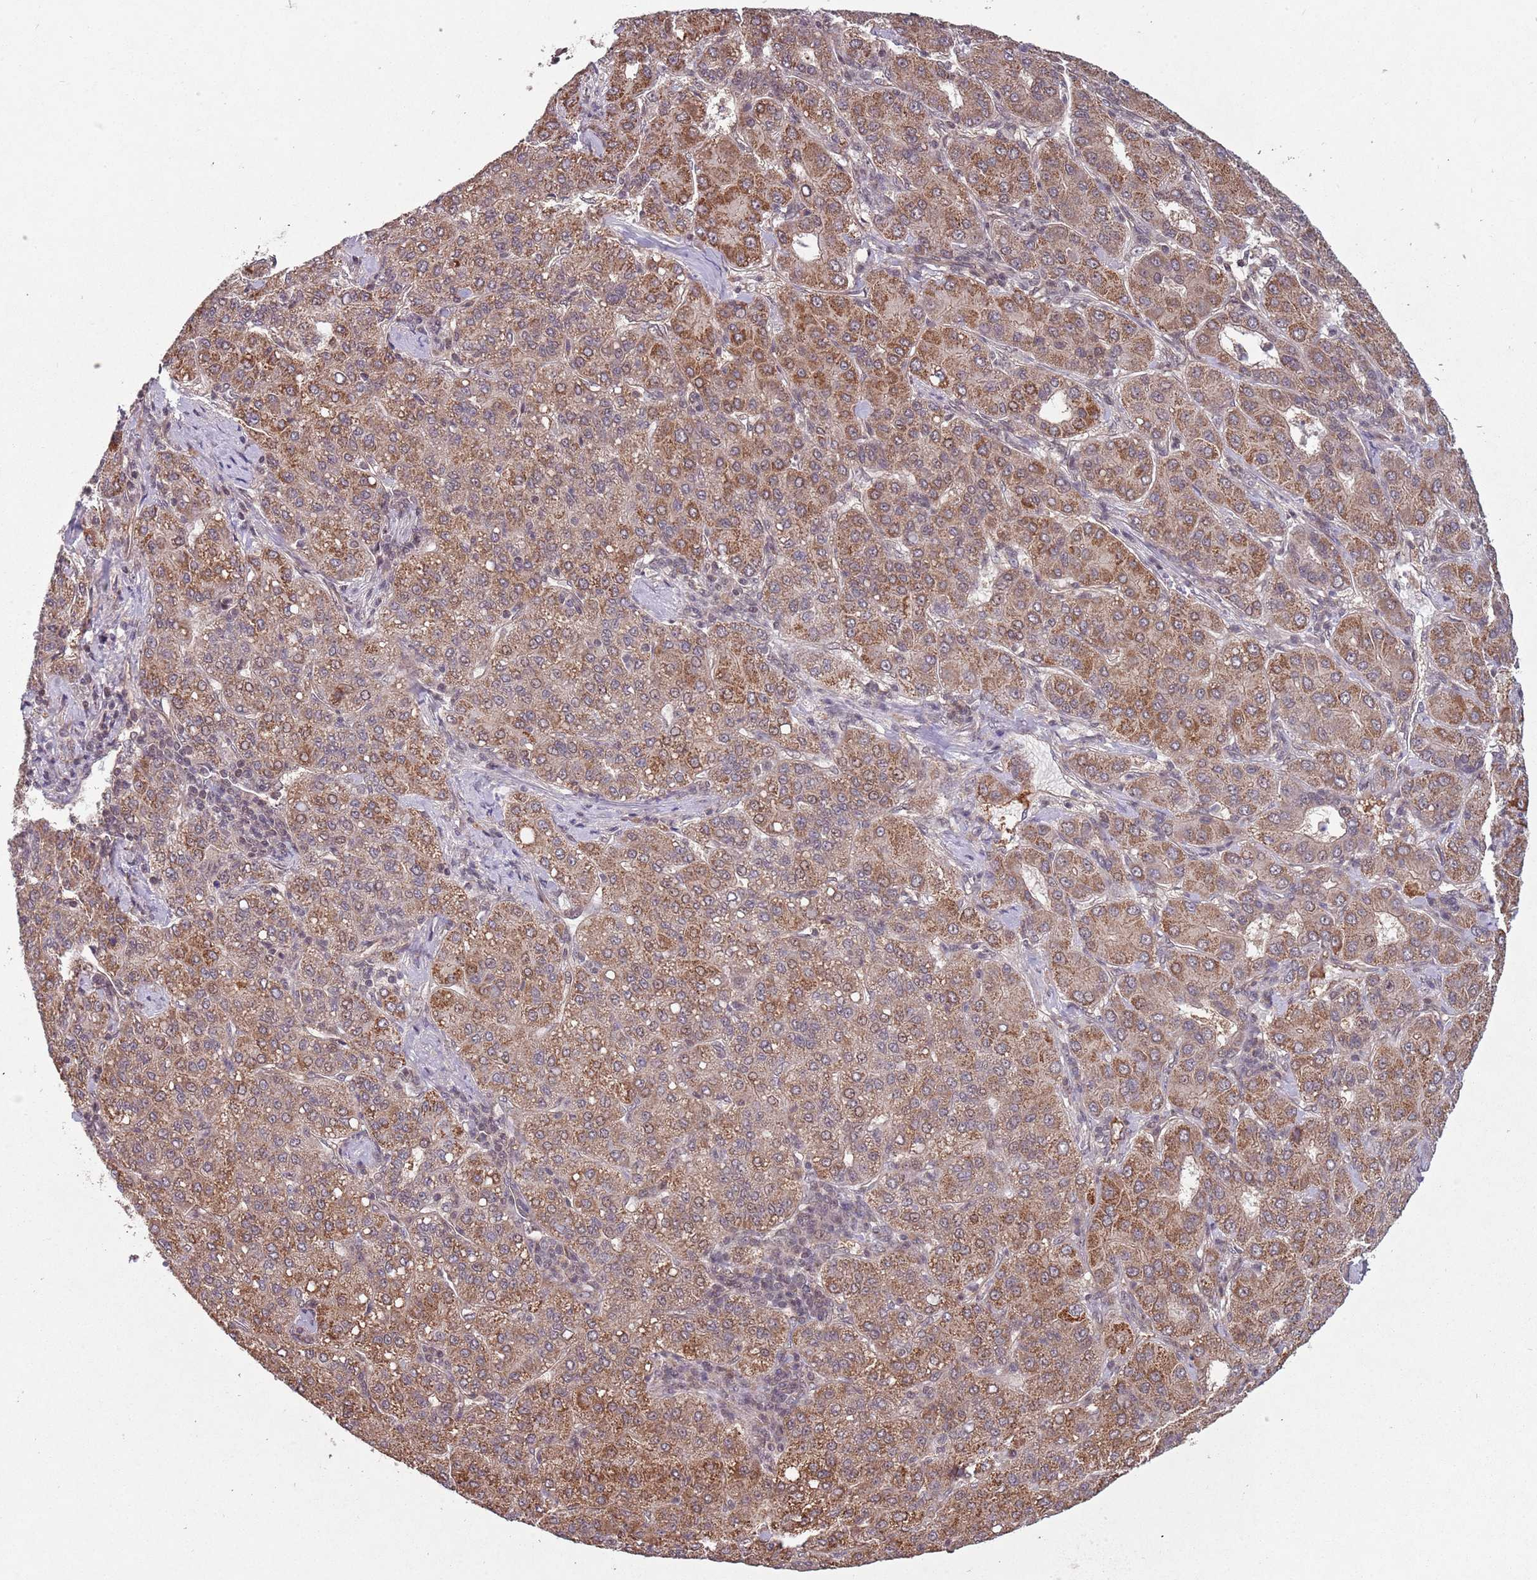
{"staining": {"intensity": "moderate", "quantity": "25%-75%", "location": "cytoplasmic/membranous"}, "tissue": "liver cancer", "cell_type": "Tumor cells", "image_type": "cancer", "snomed": [{"axis": "morphology", "description": "Carcinoma, Hepatocellular, NOS"}, {"axis": "topography", "description": "Liver"}], "caption": "Human liver cancer stained for a protein (brown) demonstrates moderate cytoplasmic/membranous positive positivity in about 25%-75% of tumor cells.", "gene": "SUDS3", "patient": {"sex": "male", "age": 65}}